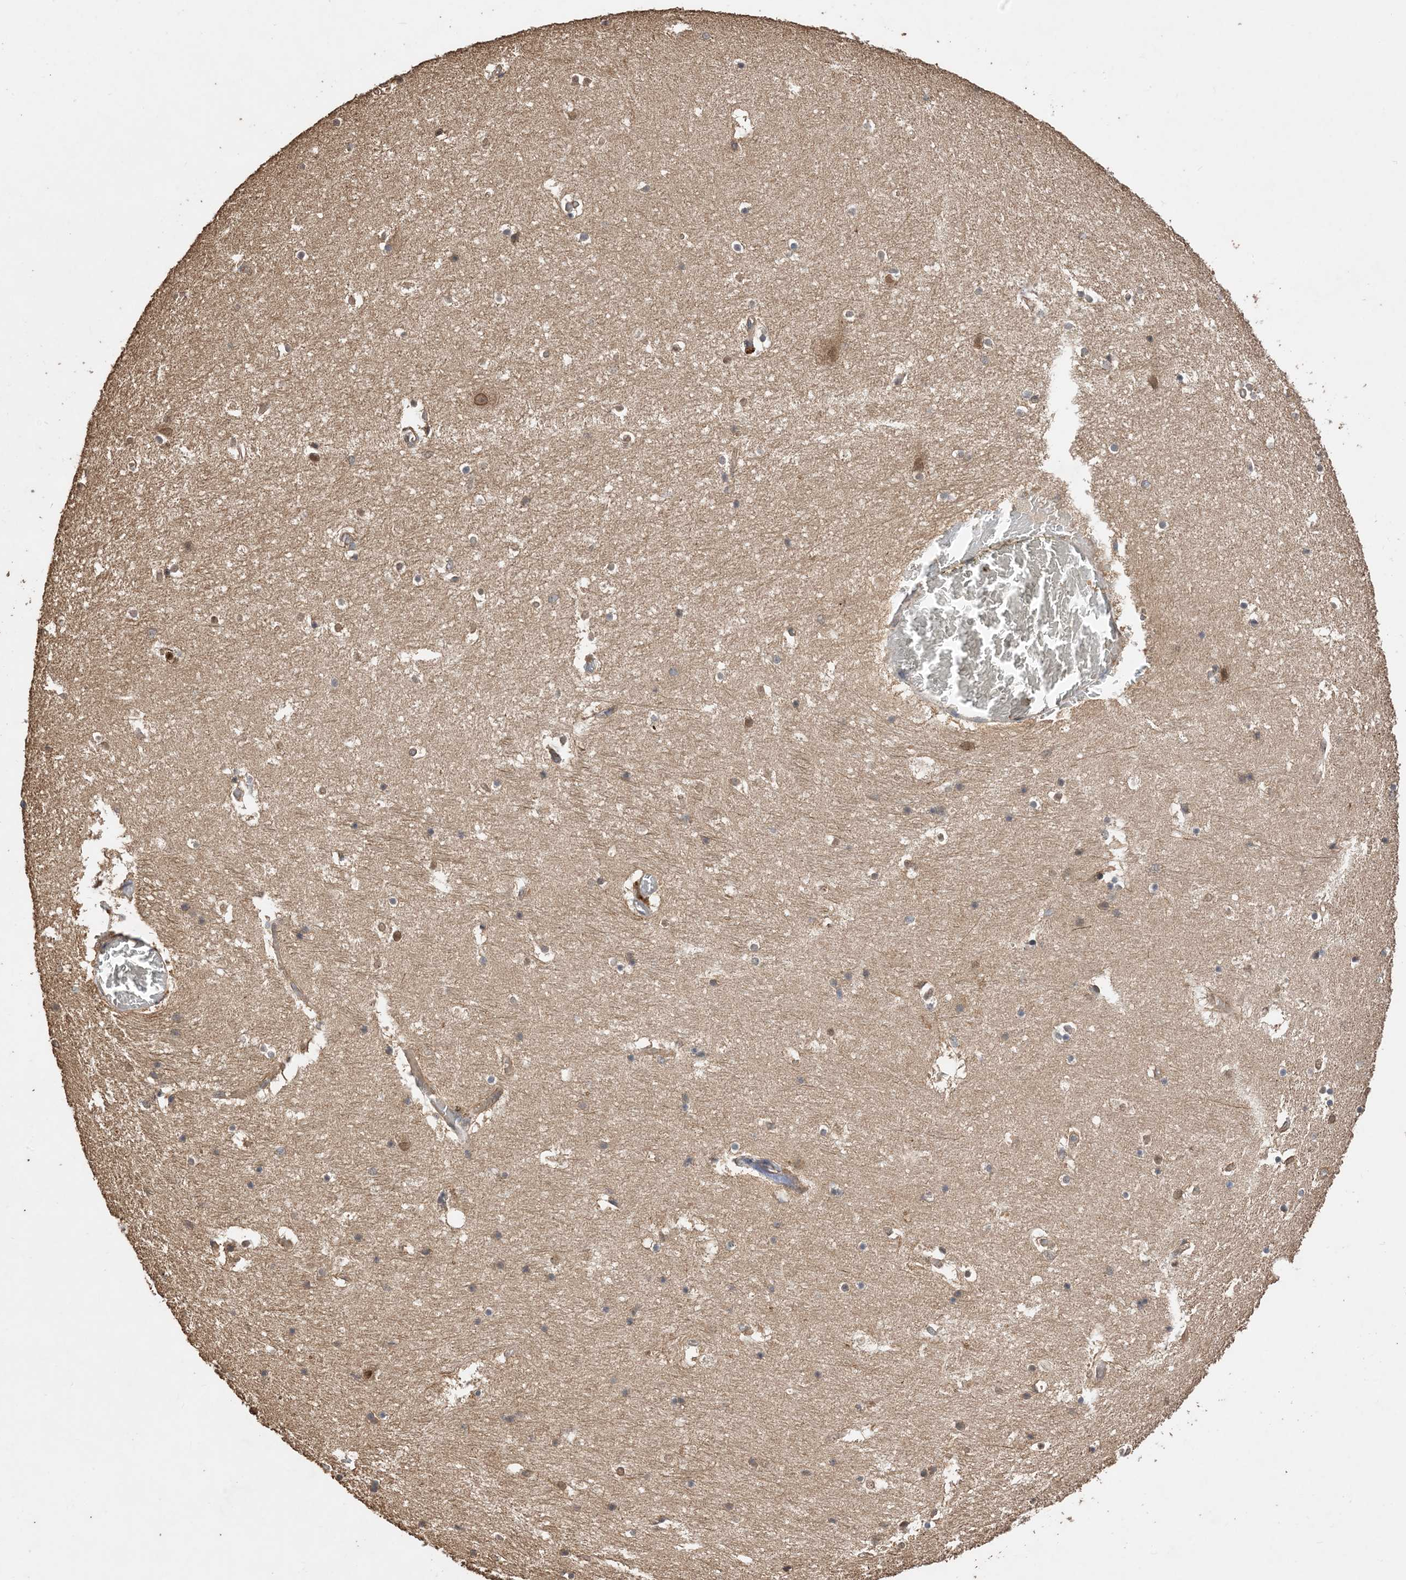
{"staining": {"intensity": "moderate", "quantity": "<25%", "location": "cytoplasmic/membranous,nuclear"}, "tissue": "hippocampus", "cell_type": "Glial cells", "image_type": "normal", "snomed": [{"axis": "morphology", "description": "Normal tissue, NOS"}, {"axis": "topography", "description": "Hippocampus"}], "caption": "DAB (3,3'-diaminobenzidine) immunohistochemical staining of normal human hippocampus demonstrates moderate cytoplasmic/membranous,nuclear protein positivity in approximately <25% of glial cells.", "gene": "ZKSCAN5", "patient": {"sex": "female", "age": 52}}